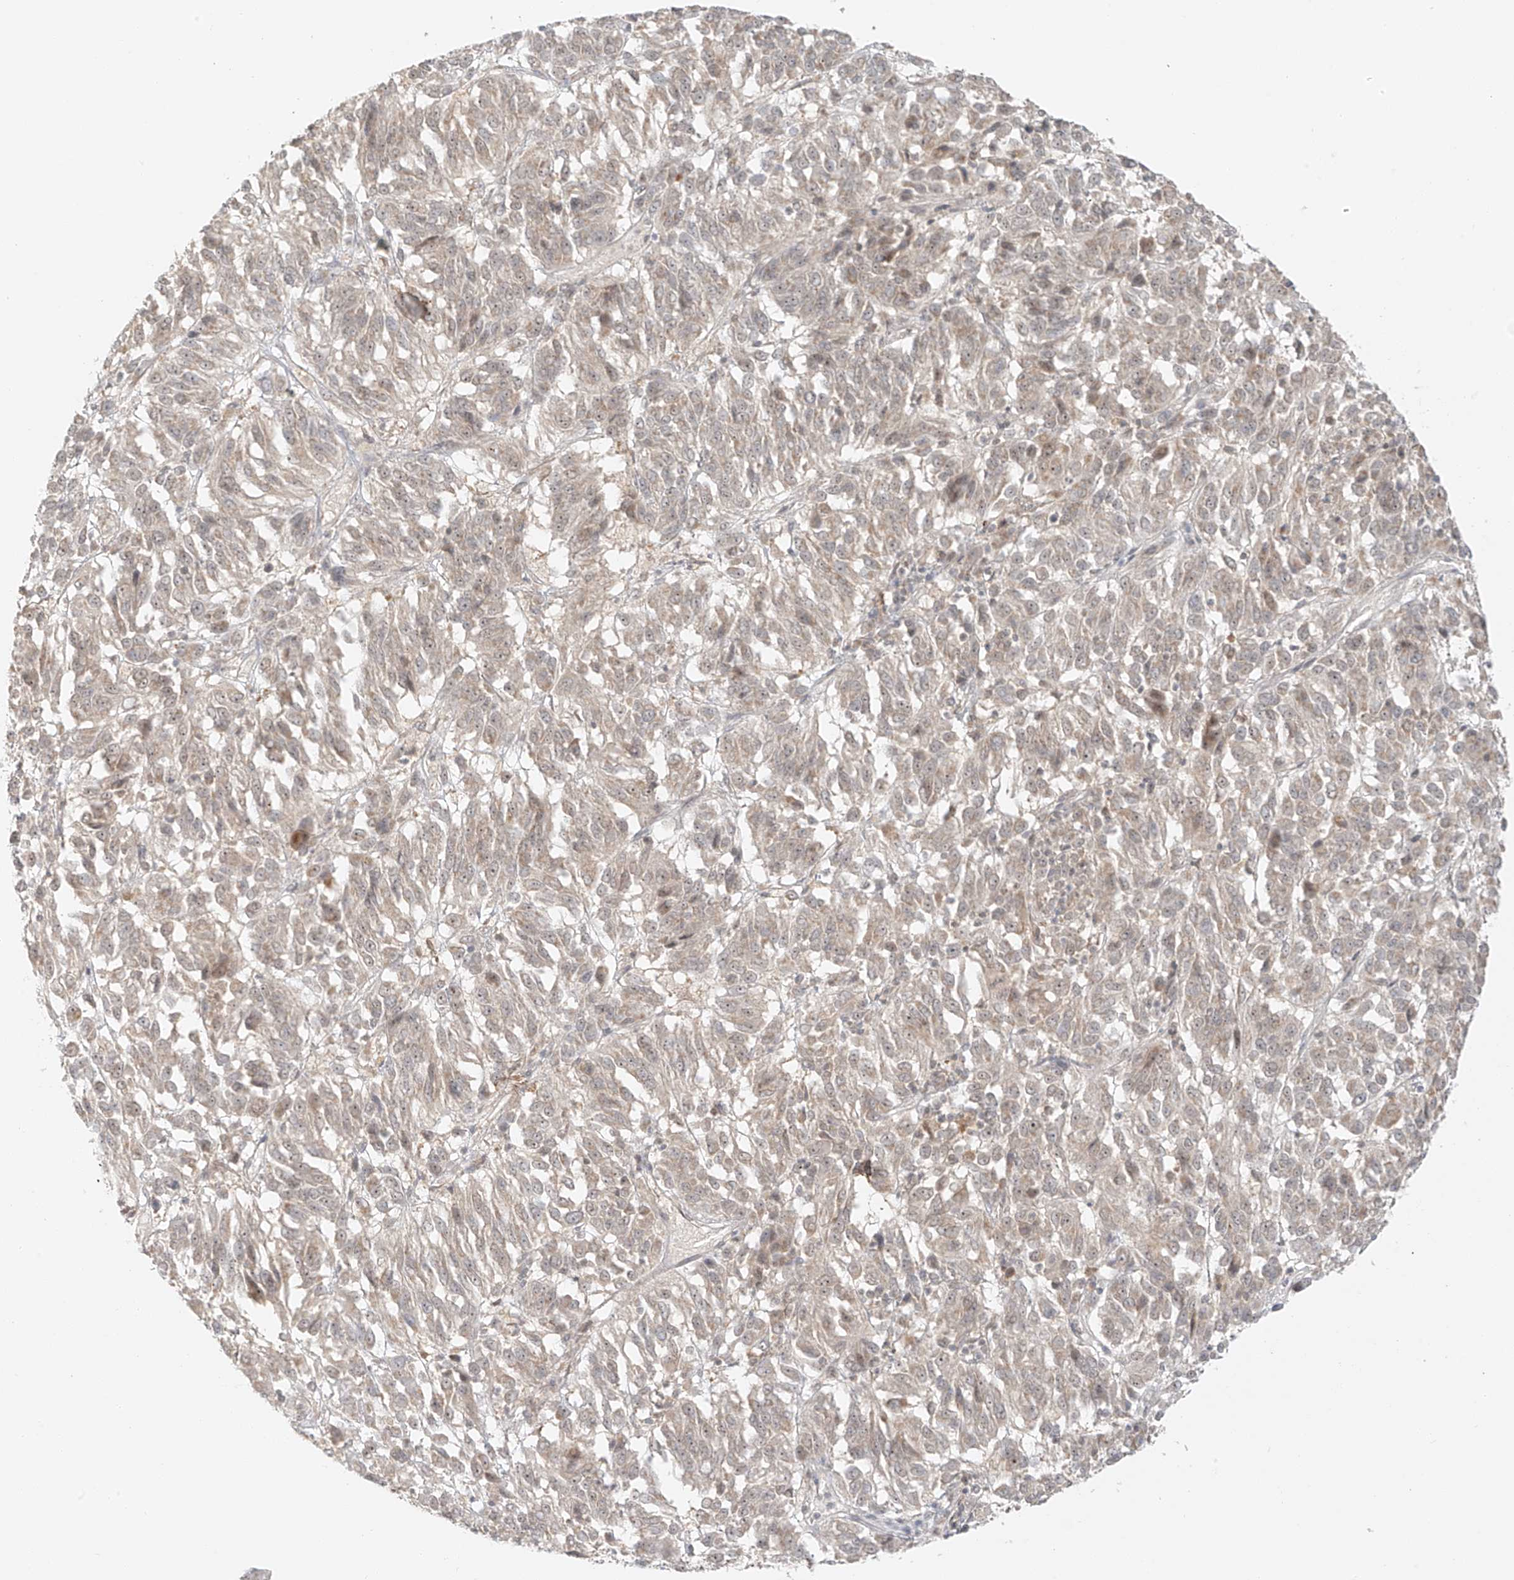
{"staining": {"intensity": "weak", "quantity": "<25%", "location": "cytoplasmic/membranous"}, "tissue": "melanoma", "cell_type": "Tumor cells", "image_type": "cancer", "snomed": [{"axis": "morphology", "description": "Malignant melanoma, Metastatic site"}, {"axis": "topography", "description": "Lung"}], "caption": "Malignant melanoma (metastatic site) stained for a protein using immunohistochemistry displays no staining tumor cells.", "gene": "MIPEP", "patient": {"sex": "male", "age": 64}}